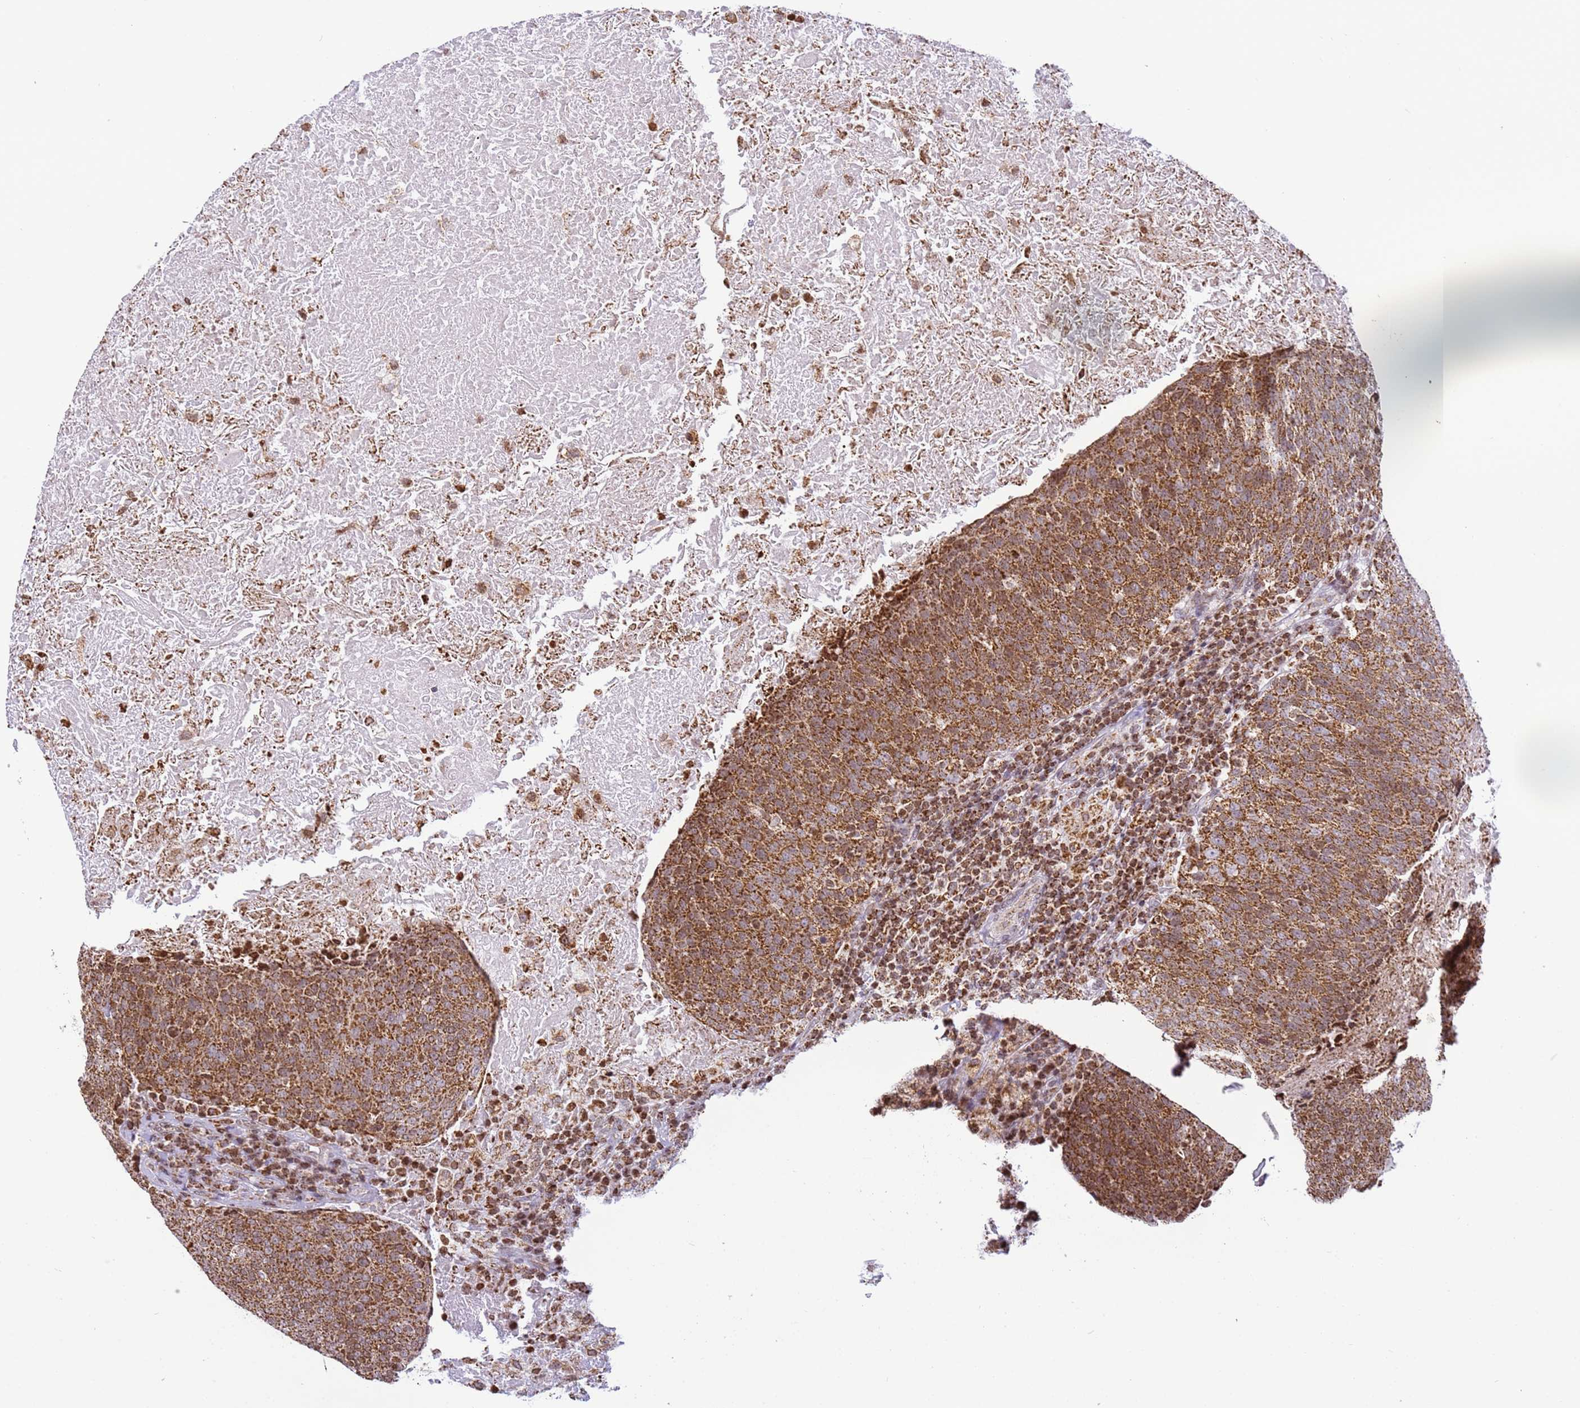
{"staining": {"intensity": "strong", "quantity": ">75%", "location": "cytoplasmic/membranous"}, "tissue": "head and neck cancer", "cell_type": "Tumor cells", "image_type": "cancer", "snomed": [{"axis": "morphology", "description": "Squamous cell carcinoma, NOS"}, {"axis": "morphology", "description": "Squamous cell carcinoma, metastatic, NOS"}, {"axis": "topography", "description": "Lymph node"}, {"axis": "topography", "description": "Head-Neck"}], "caption": "This image reveals immunohistochemistry (IHC) staining of human head and neck cancer (squamous cell carcinoma), with high strong cytoplasmic/membranous positivity in approximately >75% of tumor cells.", "gene": "HSPE1", "patient": {"sex": "male", "age": 62}}